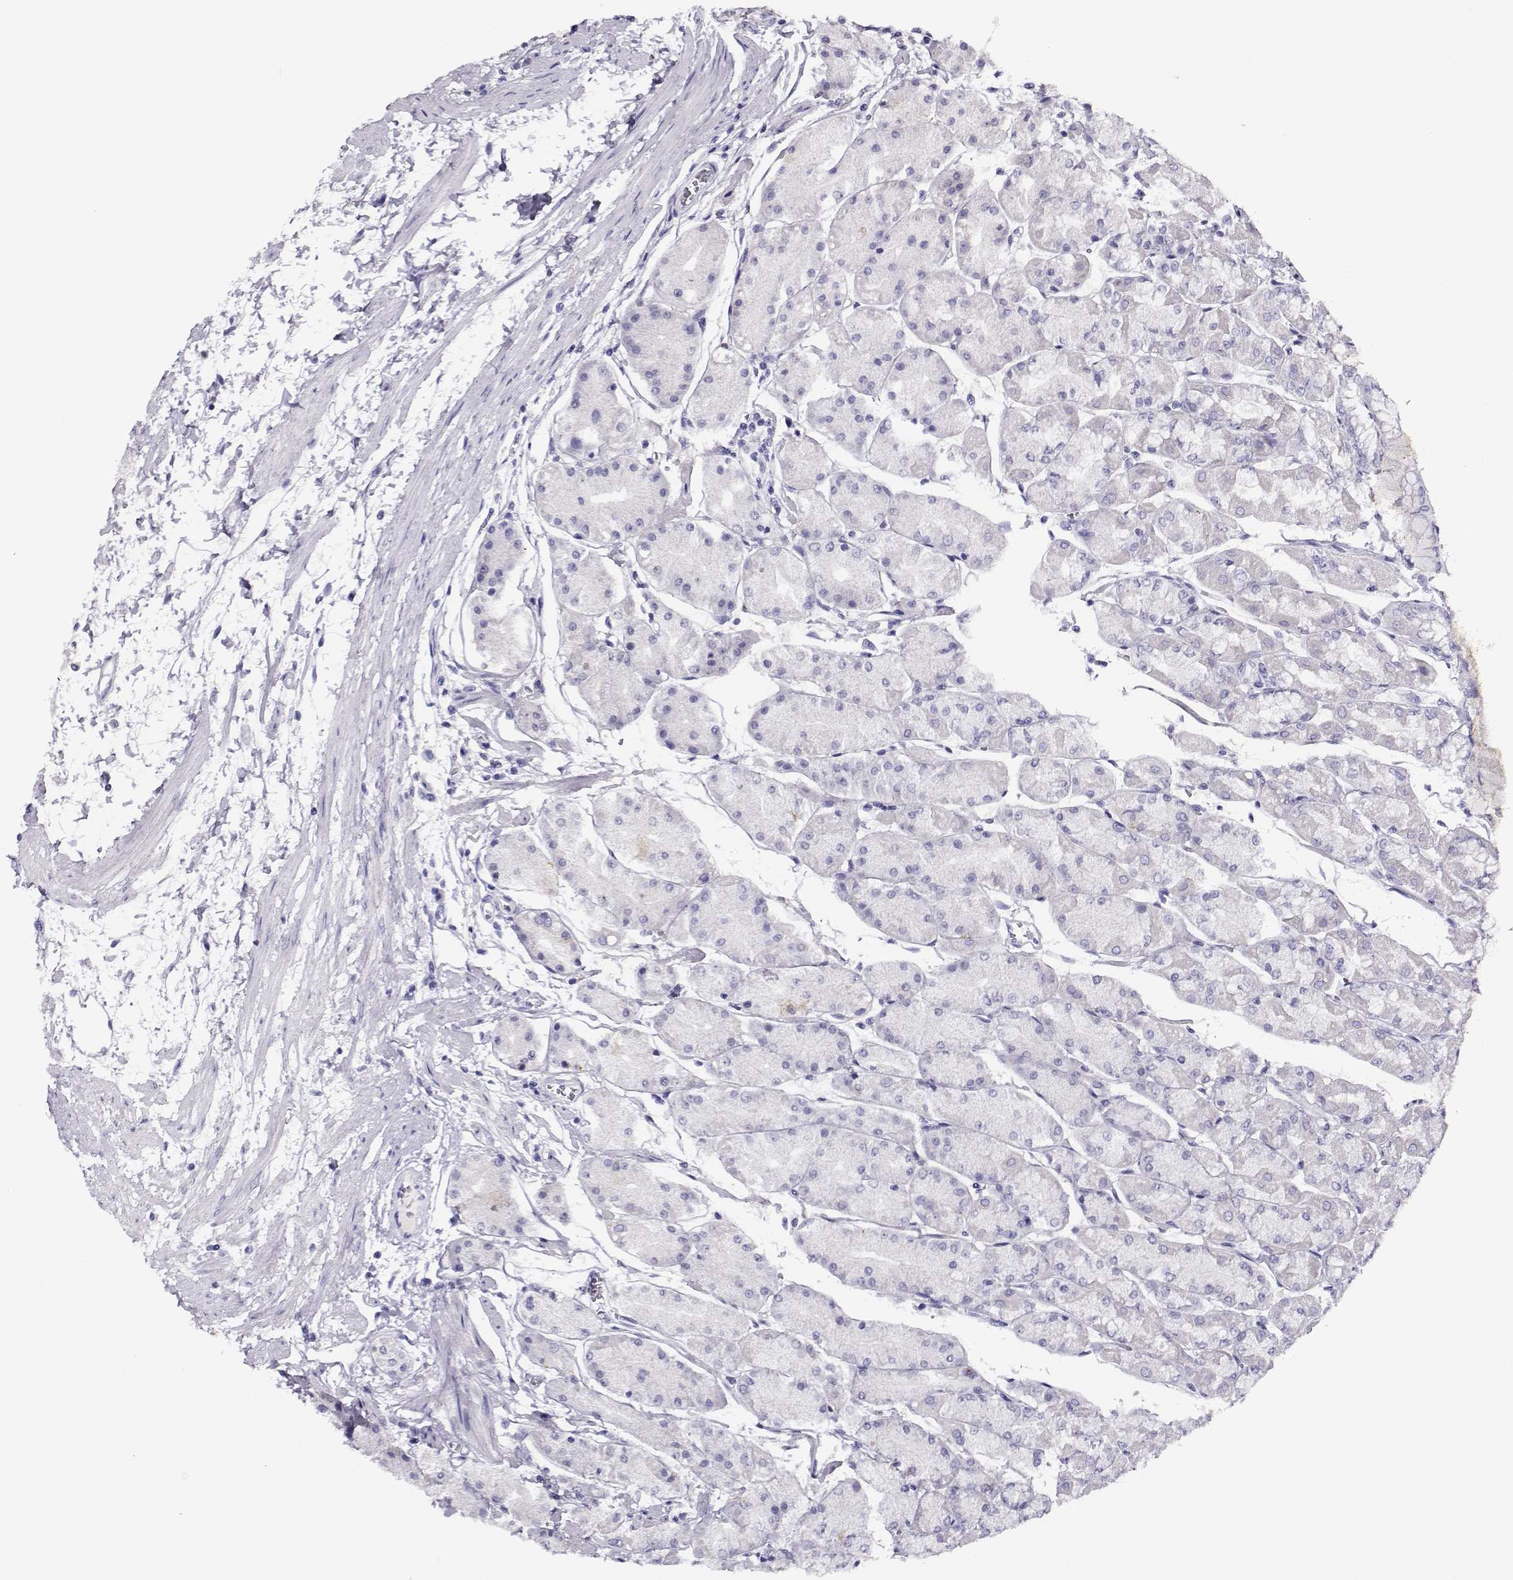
{"staining": {"intensity": "negative", "quantity": "none", "location": "none"}, "tissue": "stomach", "cell_type": "Glandular cells", "image_type": "normal", "snomed": [{"axis": "morphology", "description": "Normal tissue, NOS"}, {"axis": "topography", "description": "Stomach, upper"}], "caption": "Normal stomach was stained to show a protein in brown. There is no significant staining in glandular cells. The staining was performed using DAB to visualize the protein expression in brown, while the nuclei were stained in blue with hematoxylin (Magnification: 20x).", "gene": "RHOXF2B", "patient": {"sex": "male", "age": 60}}